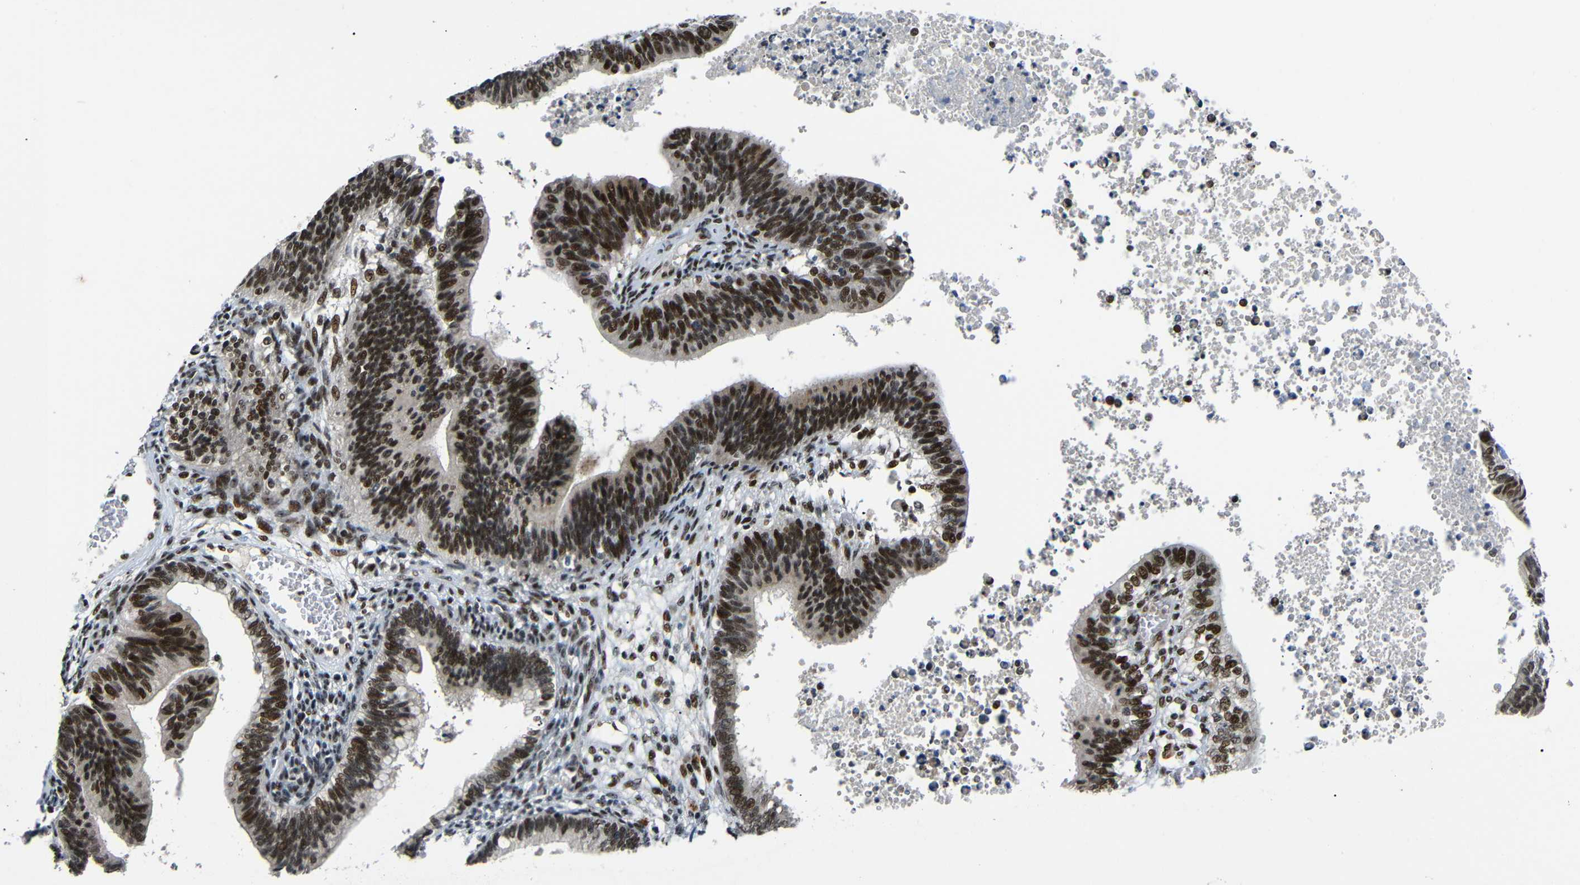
{"staining": {"intensity": "strong", "quantity": ">75%", "location": "nuclear"}, "tissue": "cervical cancer", "cell_type": "Tumor cells", "image_type": "cancer", "snomed": [{"axis": "morphology", "description": "Adenocarcinoma, NOS"}, {"axis": "topography", "description": "Cervix"}], "caption": "Cervical cancer (adenocarcinoma) stained with a brown dye exhibits strong nuclear positive positivity in approximately >75% of tumor cells.", "gene": "SETDB2", "patient": {"sex": "female", "age": 44}}